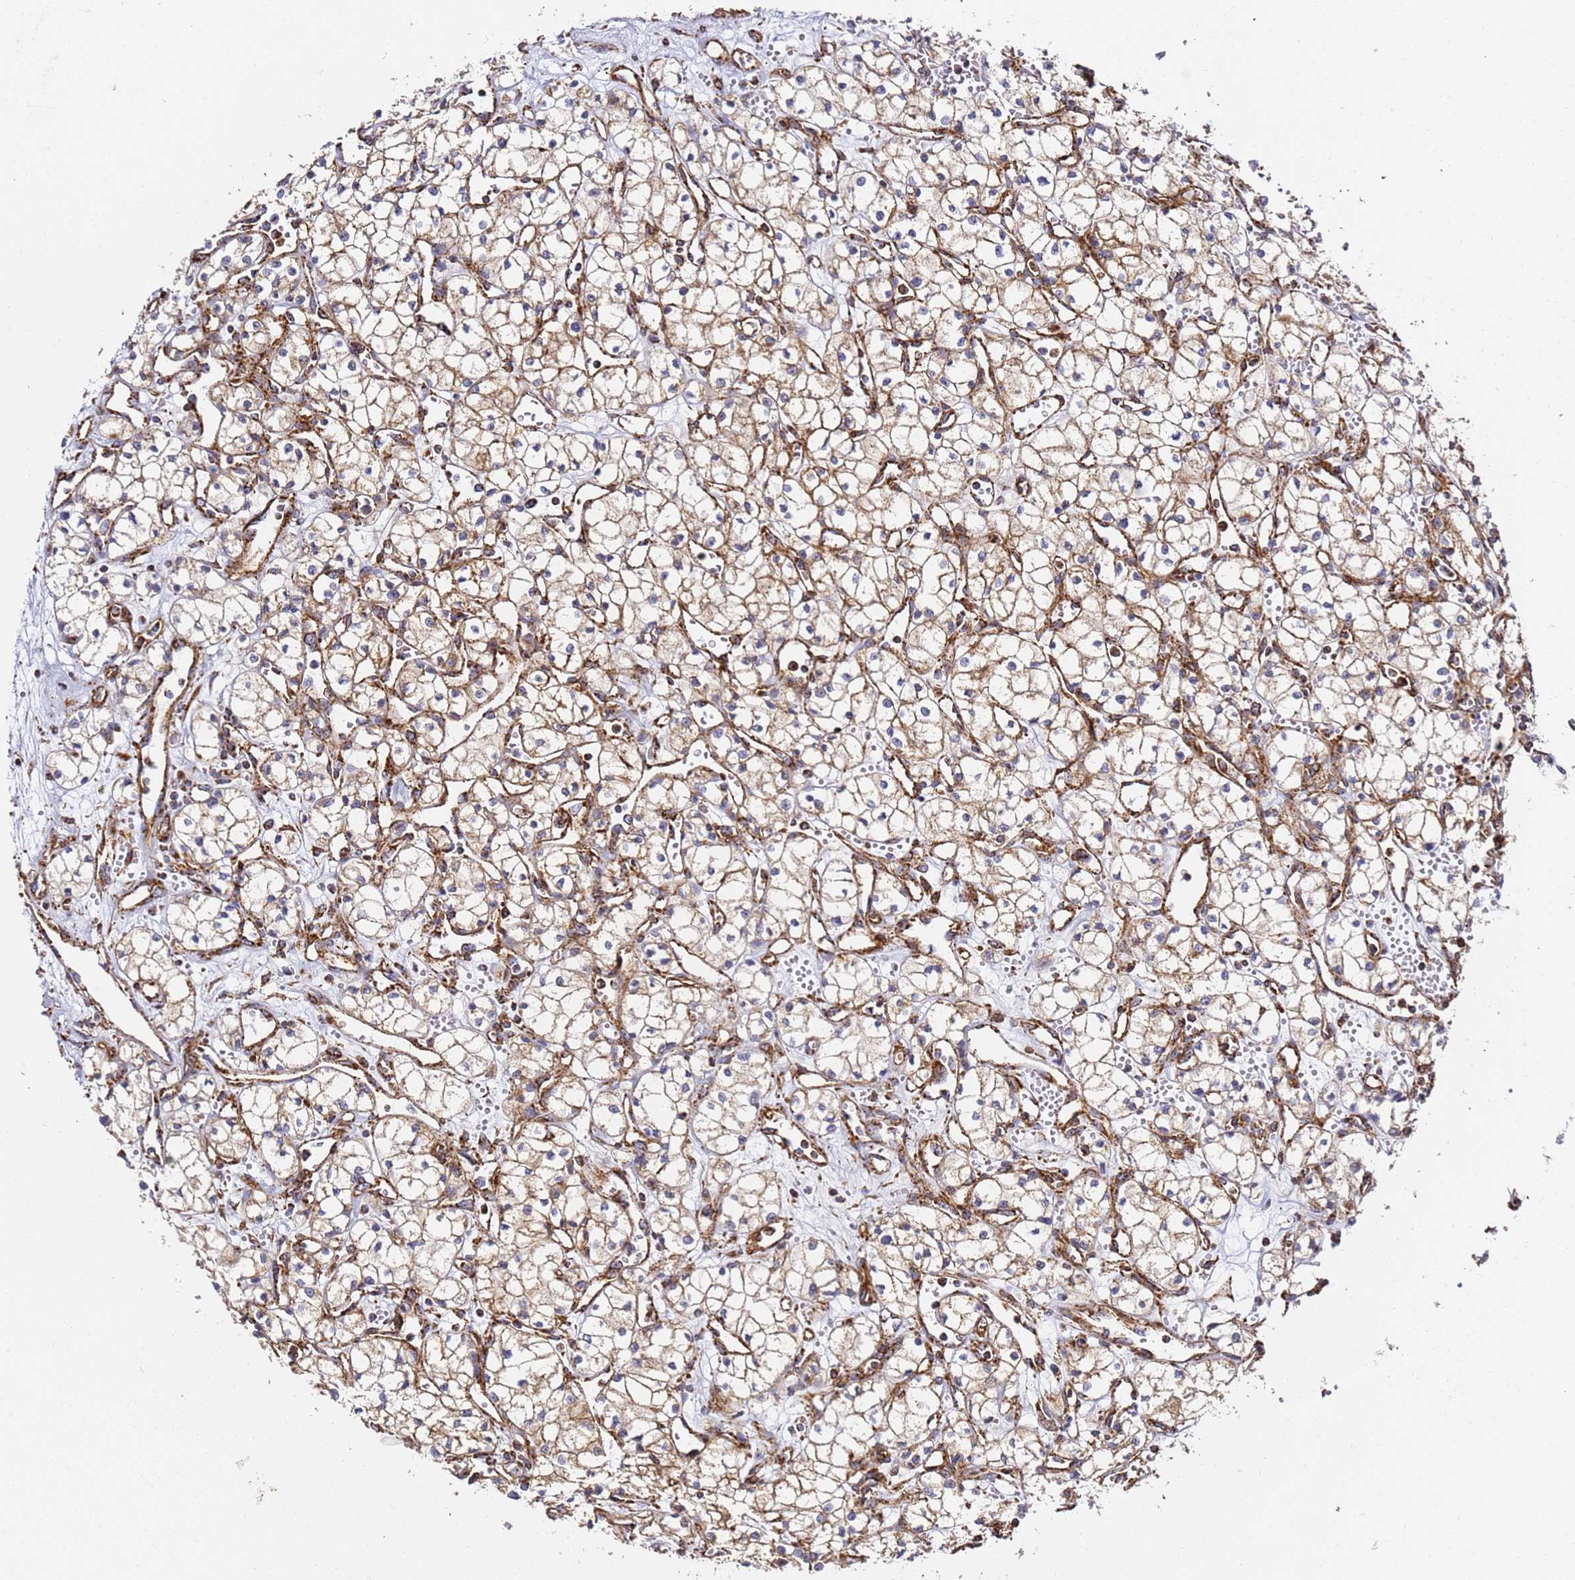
{"staining": {"intensity": "moderate", "quantity": "<25%", "location": "cytoplasmic/membranous"}, "tissue": "renal cancer", "cell_type": "Tumor cells", "image_type": "cancer", "snomed": [{"axis": "morphology", "description": "Adenocarcinoma, NOS"}, {"axis": "topography", "description": "Kidney"}], "caption": "High-magnification brightfield microscopy of renal cancer (adenocarcinoma) stained with DAB (3,3'-diaminobenzidine) (brown) and counterstained with hematoxylin (blue). tumor cells exhibit moderate cytoplasmic/membranous staining is present in approximately<25% of cells. (DAB (3,3'-diaminobenzidine) = brown stain, brightfield microscopy at high magnification).", "gene": "NDUFA3", "patient": {"sex": "male", "age": 59}}